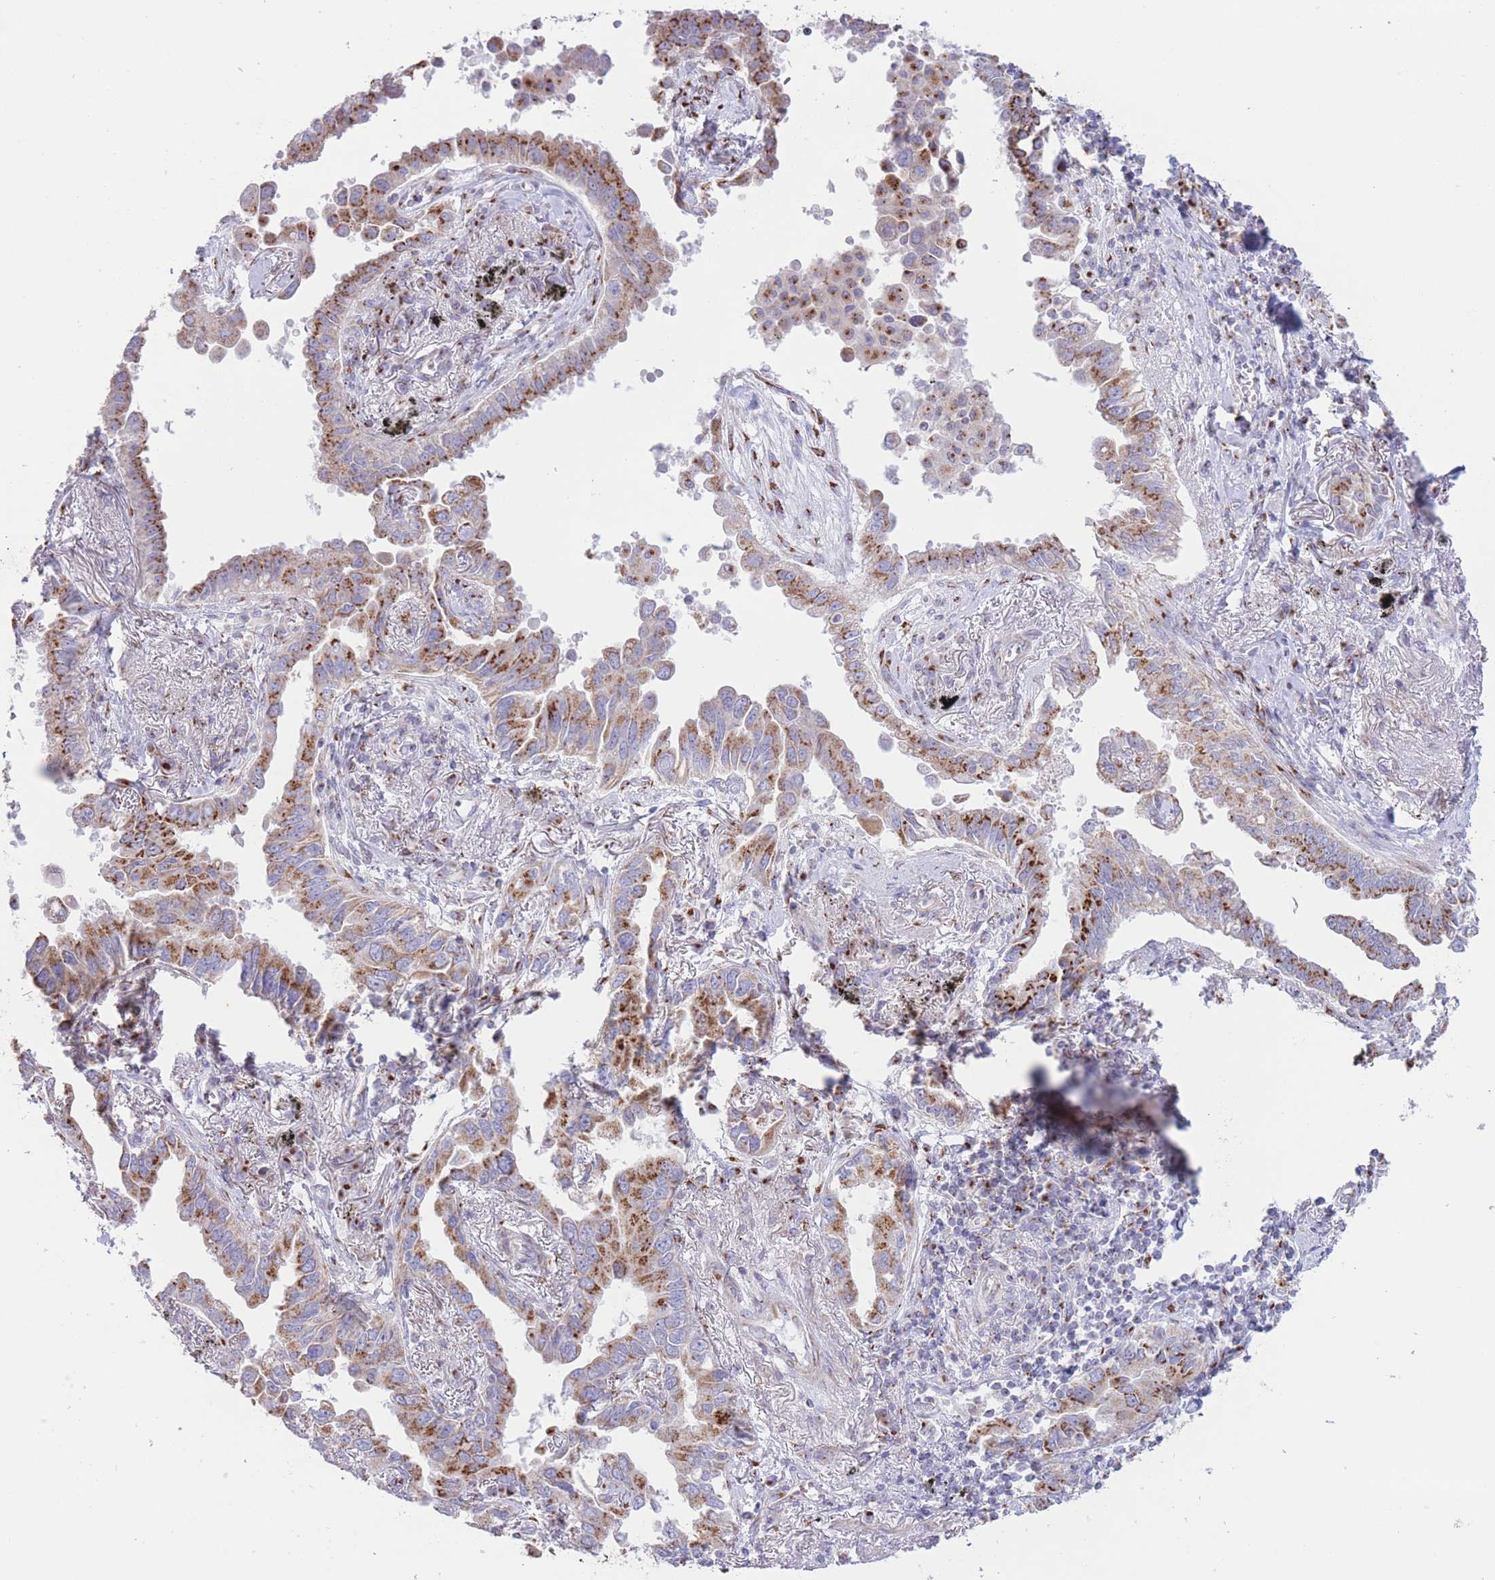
{"staining": {"intensity": "strong", "quantity": "25%-75%", "location": "cytoplasmic/membranous"}, "tissue": "lung cancer", "cell_type": "Tumor cells", "image_type": "cancer", "snomed": [{"axis": "morphology", "description": "Adenocarcinoma, NOS"}, {"axis": "topography", "description": "Lung"}], "caption": "Protein staining of lung adenocarcinoma tissue displays strong cytoplasmic/membranous positivity in about 25%-75% of tumor cells.", "gene": "MPND", "patient": {"sex": "male", "age": 67}}